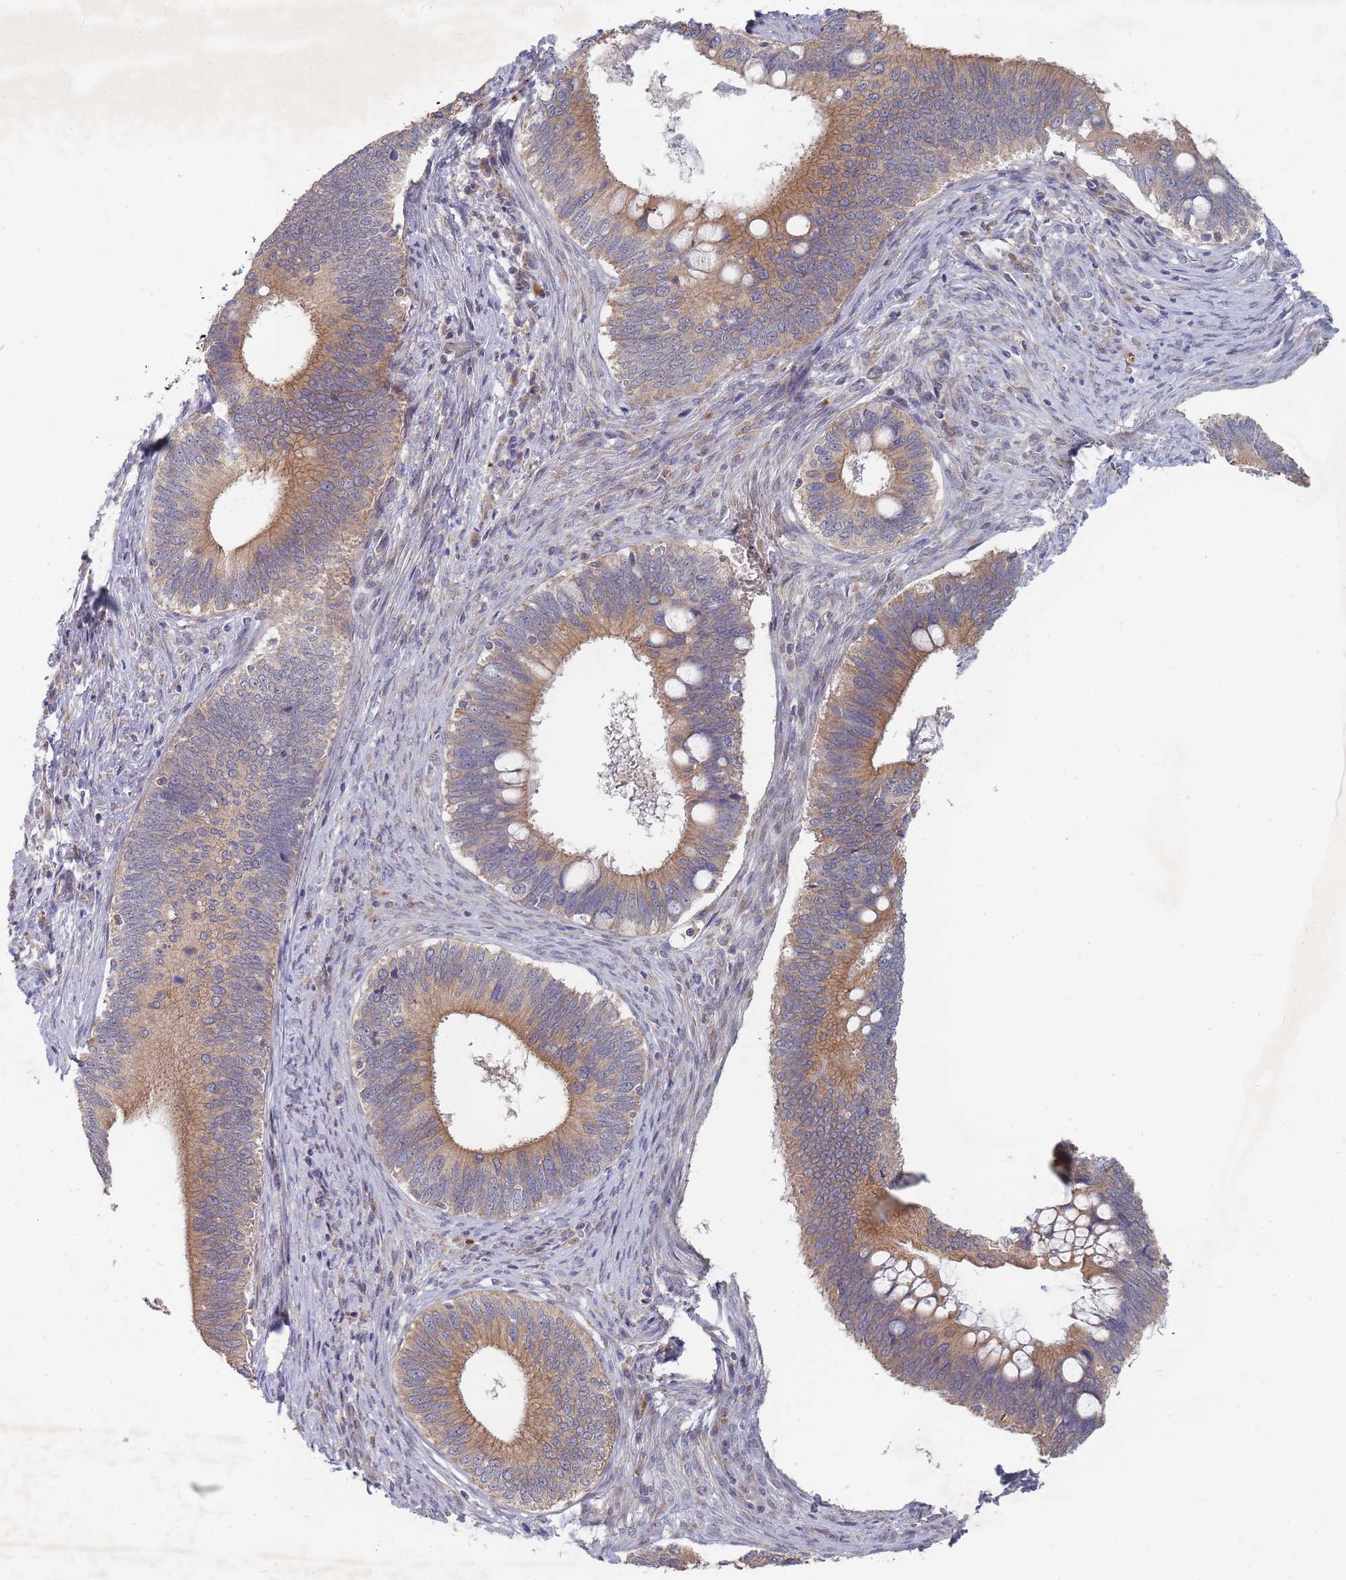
{"staining": {"intensity": "moderate", "quantity": ">75%", "location": "cytoplasmic/membranous"}, "tissue": "cervical cancer", "cell_type": "Tumor cells", "image_type": "cancer", "snomed": [{"axis": "morphology", "description": "Adenocarcinoma, NOS"}, {"axis": "topography", "description": "Cervix"}], "caption": "Cervical cancer stained with IHC exhibits moderate cytoplasmic/membranous staining in about >75% of tumor cells.", "gene": "SLC35F5", "patient": {"sex": "female", "age": 42}}